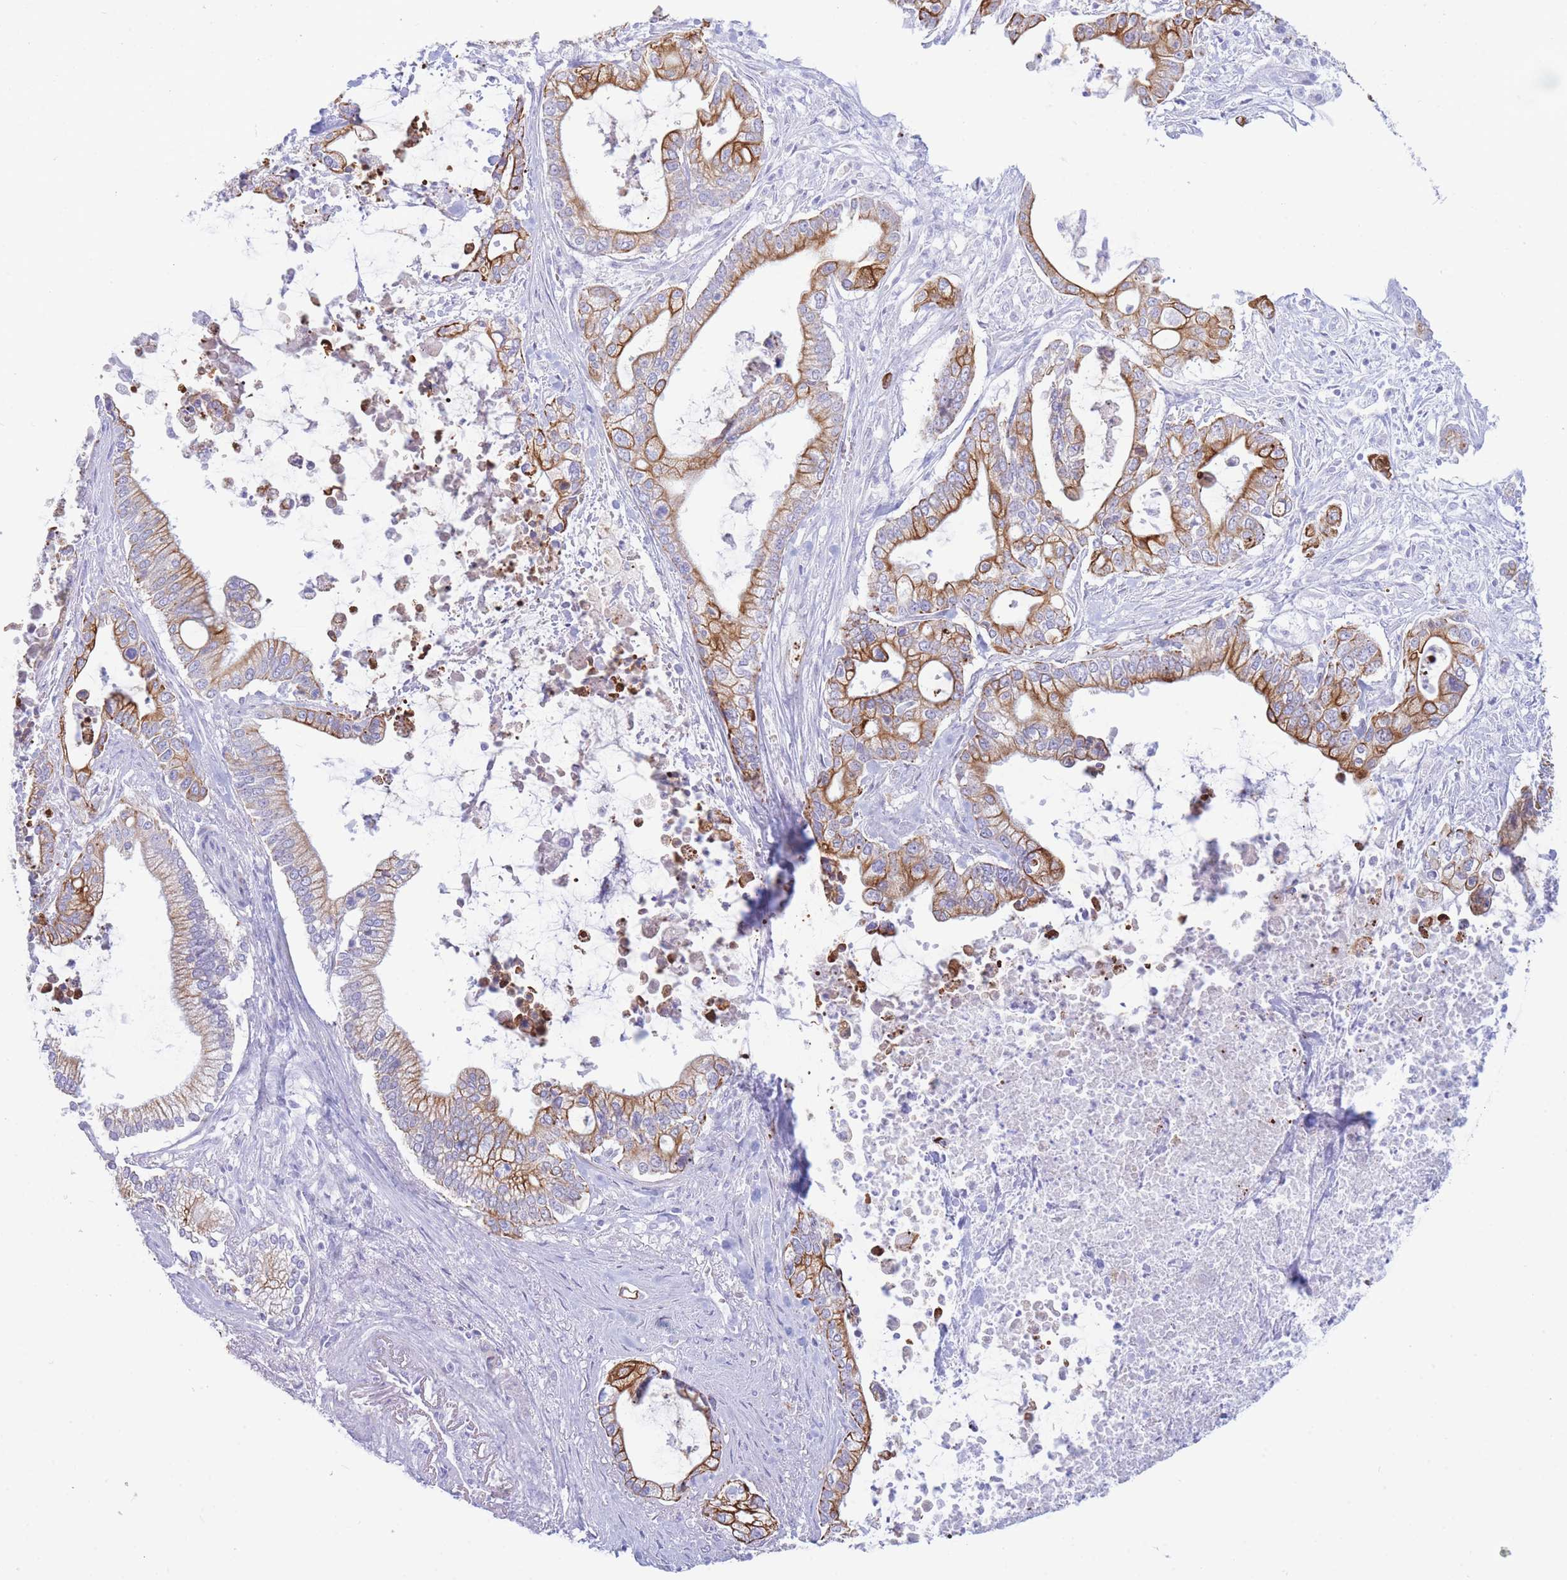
{"staining": {"intensity": "moderate", "quantity": ">75%", "location": "cytoplasmic/membranous"}, "tissue": "pancreatic cancer", "cell_type": "Tumor cells", "image_type": "cancer", "snomed": [{"axis": "morphology", "description": "Adenocarcinoma, NOS"}, {"axis": "topography", "description": "Pancreas"}], "caption": "Immunohistochemistry of human adenocarcinoma (pancreatic) reveals medium levels of moderate cytoplasmic/membranous expression in approximately >75% of tumor cells.", "gene": "VWA8", "patient": {"sex": "male", "age": 69}}